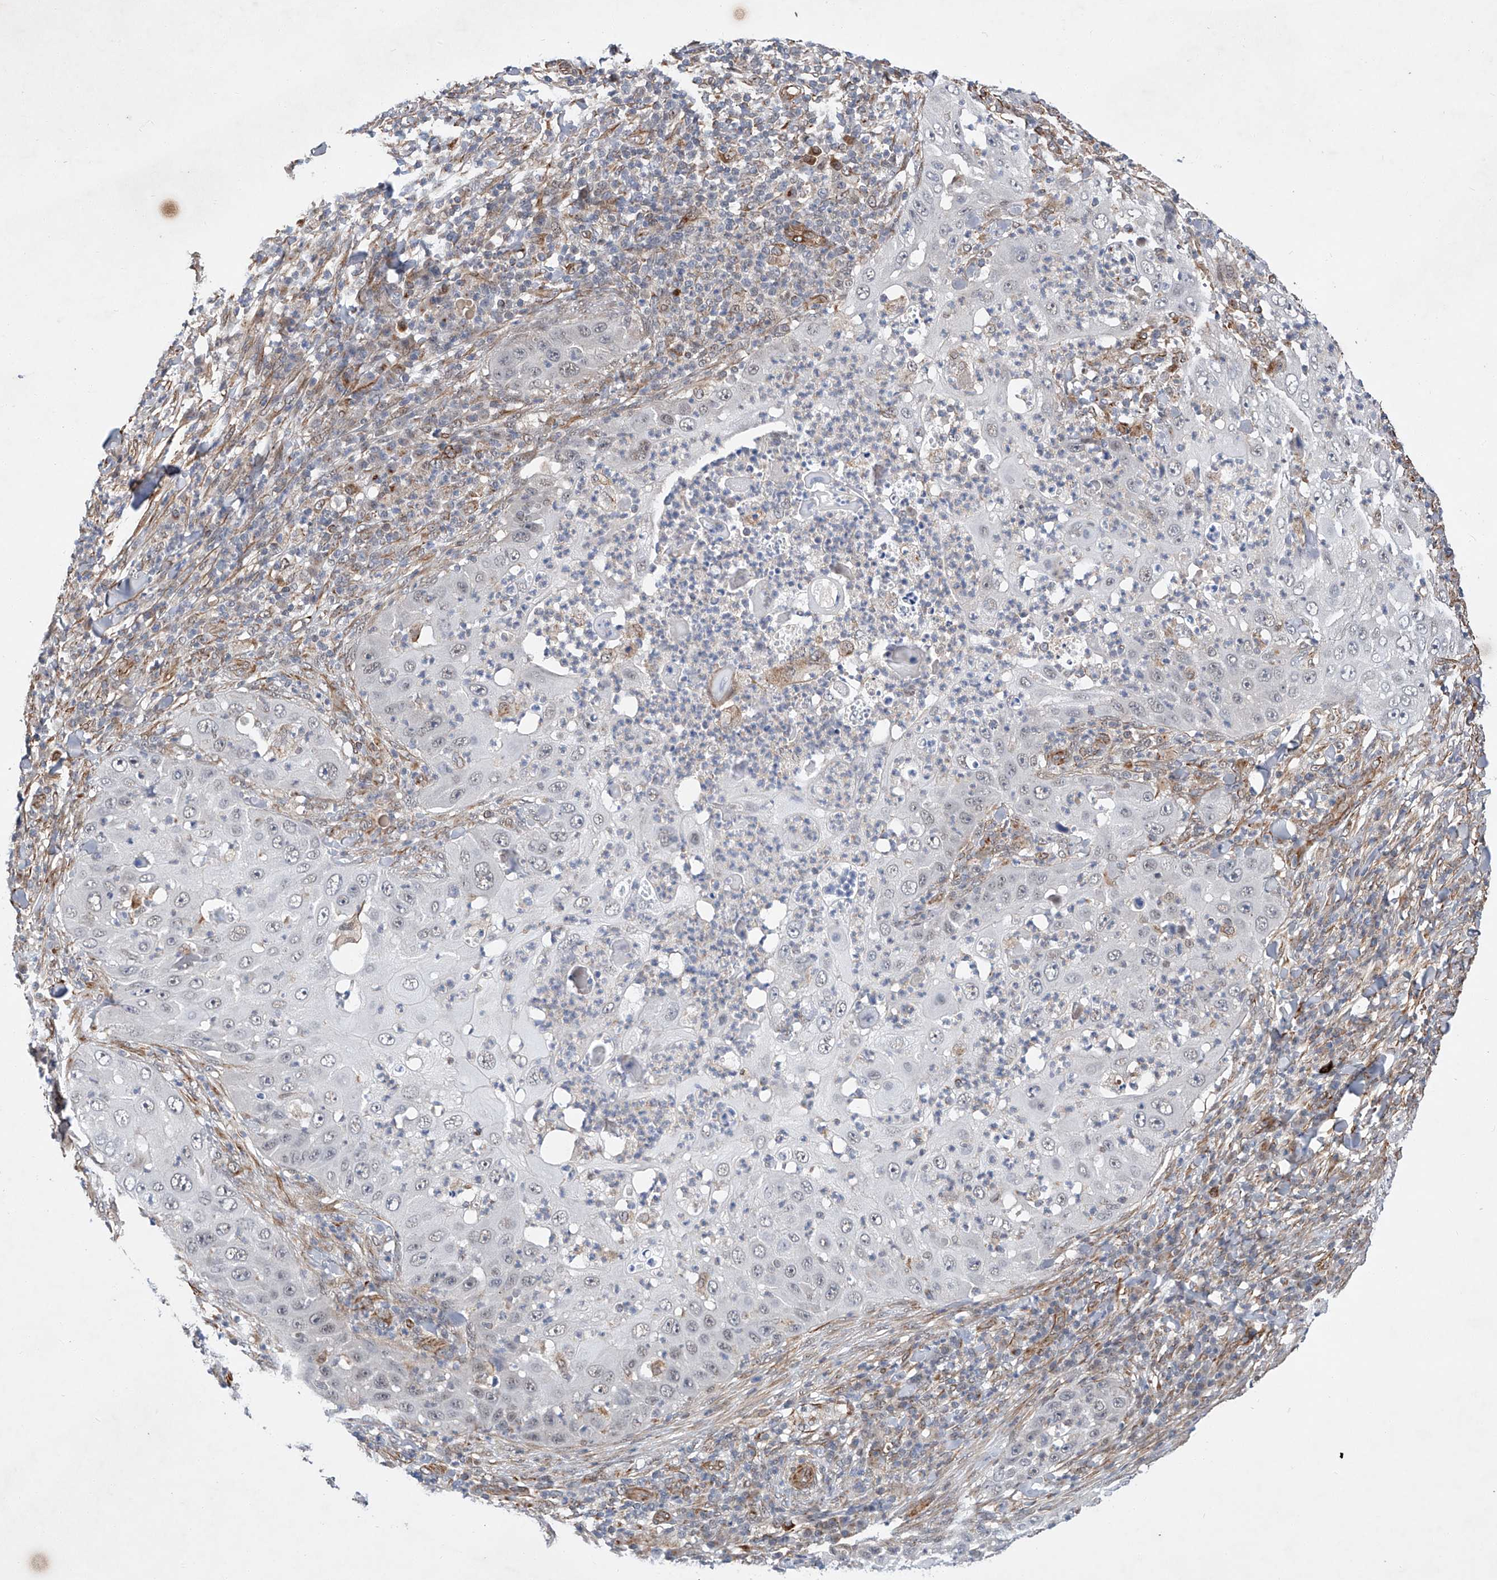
{"staining": {"intensity": "negative", "quantity": "none", "location": "none"}, "tissue": "skin cancer", "cell_type": "Tumor cells", "image_type": "cancer", "snomed": [{"axis": "morphology", "description": "Squamous cell carcinoma, NOS"}, {"axis": "topography", "description": "Skin"}], "caption": "IHC photomicrograph of neoplastic tissue: human skin squamous cell carcinoma stained with DAB reveals no significant protein staining in tumor cells.", "gene": "AMD1", "patient": {"sex": "female", "age": 44}}